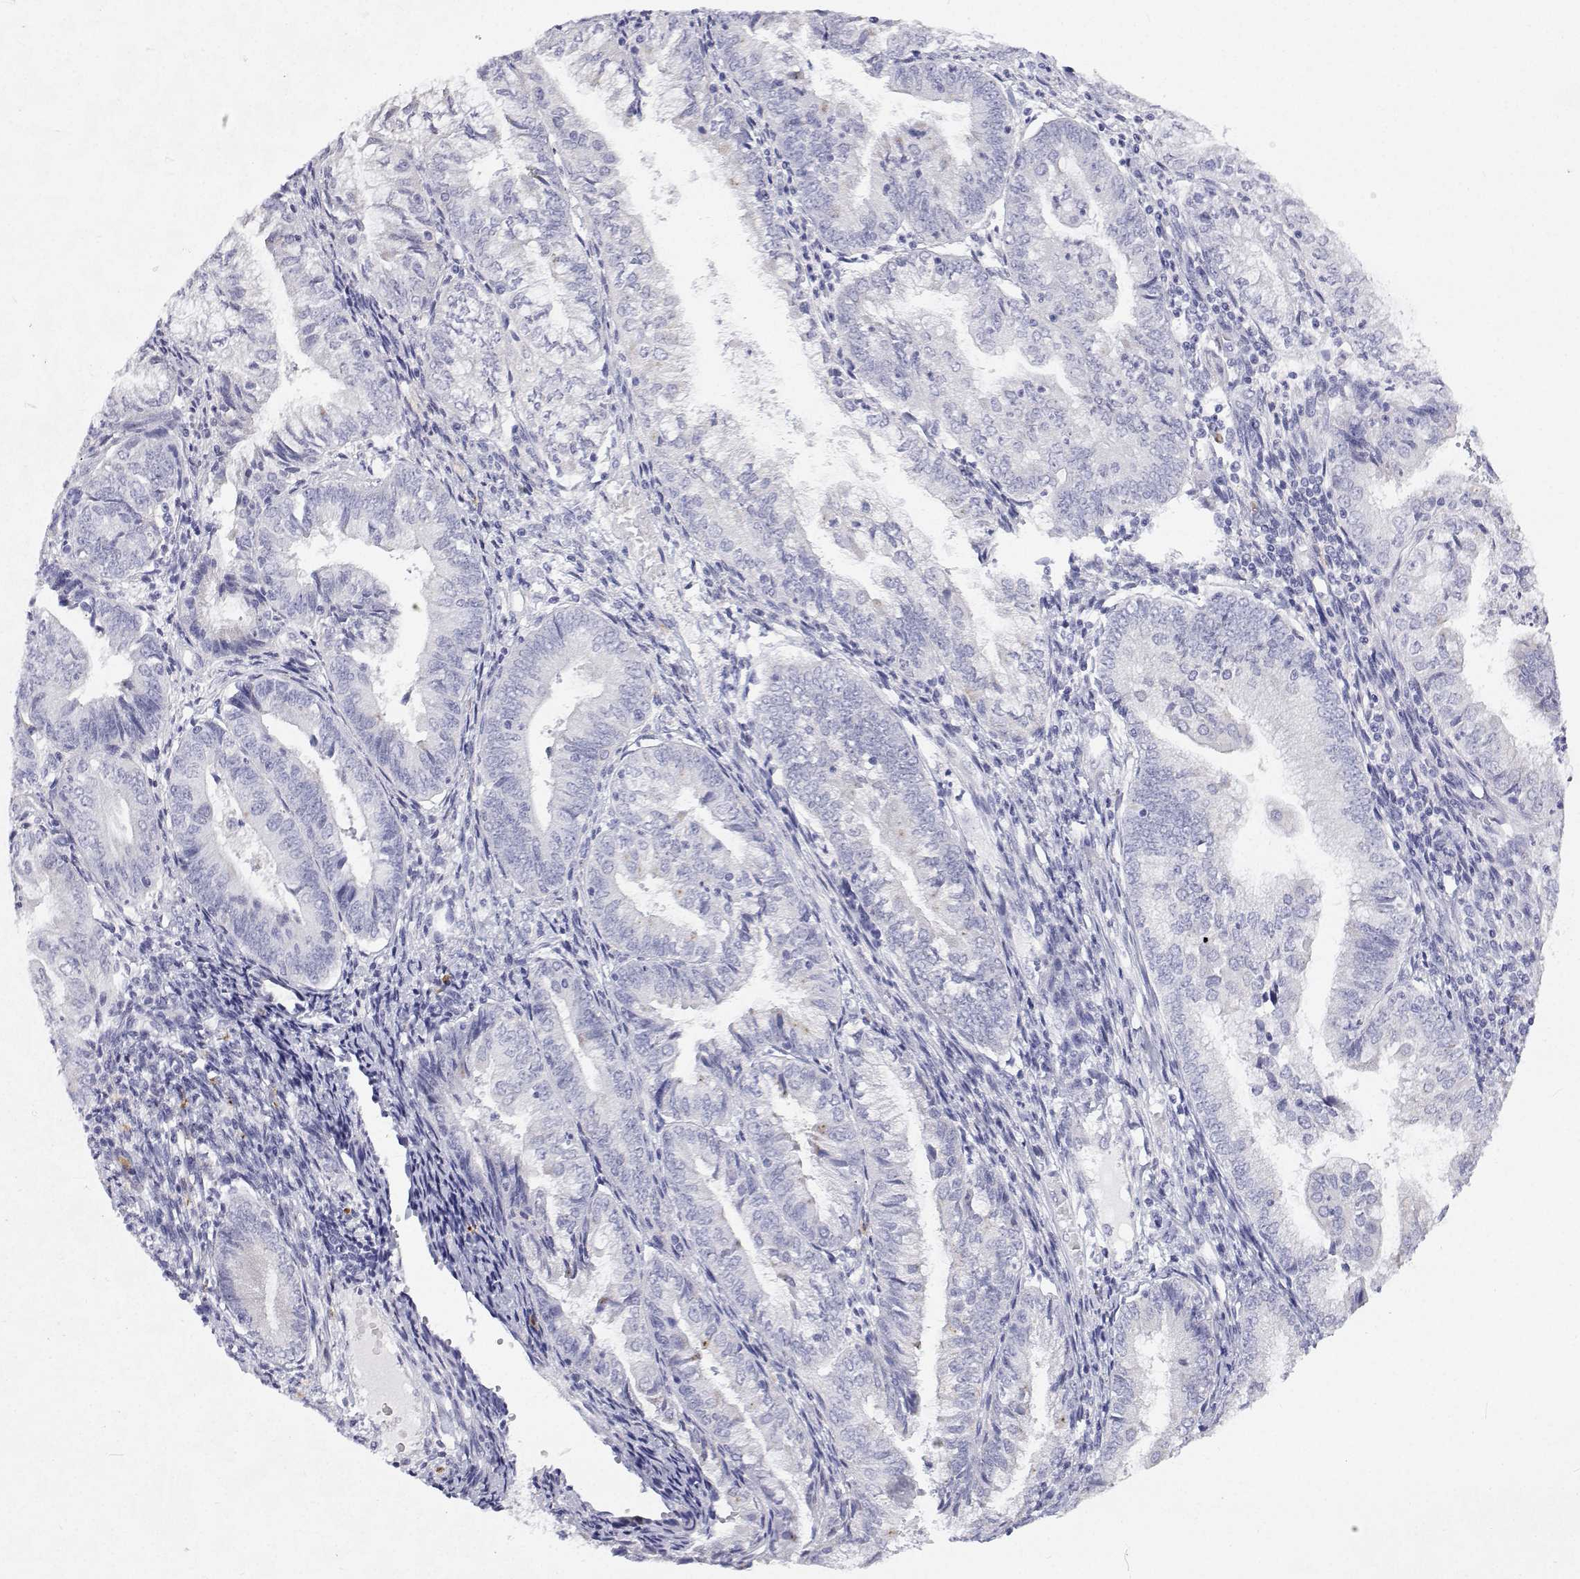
{"staining": {"intensity": "negative", "quantity": "none", "location": "none"}, "tissue": "endometrial cancer", "cell_type": "Tumor cells", "image_type": "cancer", "snomed": [{"axis": "morphology", "description": "Adenocarcinoma, NOS"}, {"axis": "topography", "description": "Endometrium"}], "caption": "DAB (3,3'-diaminobenzidine) immunohistochemical staining of human adenocarcinoma (endometrial) demonstrates no significant staining in tumor cells.", "gene": "NCR2", "patient": {"sex": "female", "age": 55}}